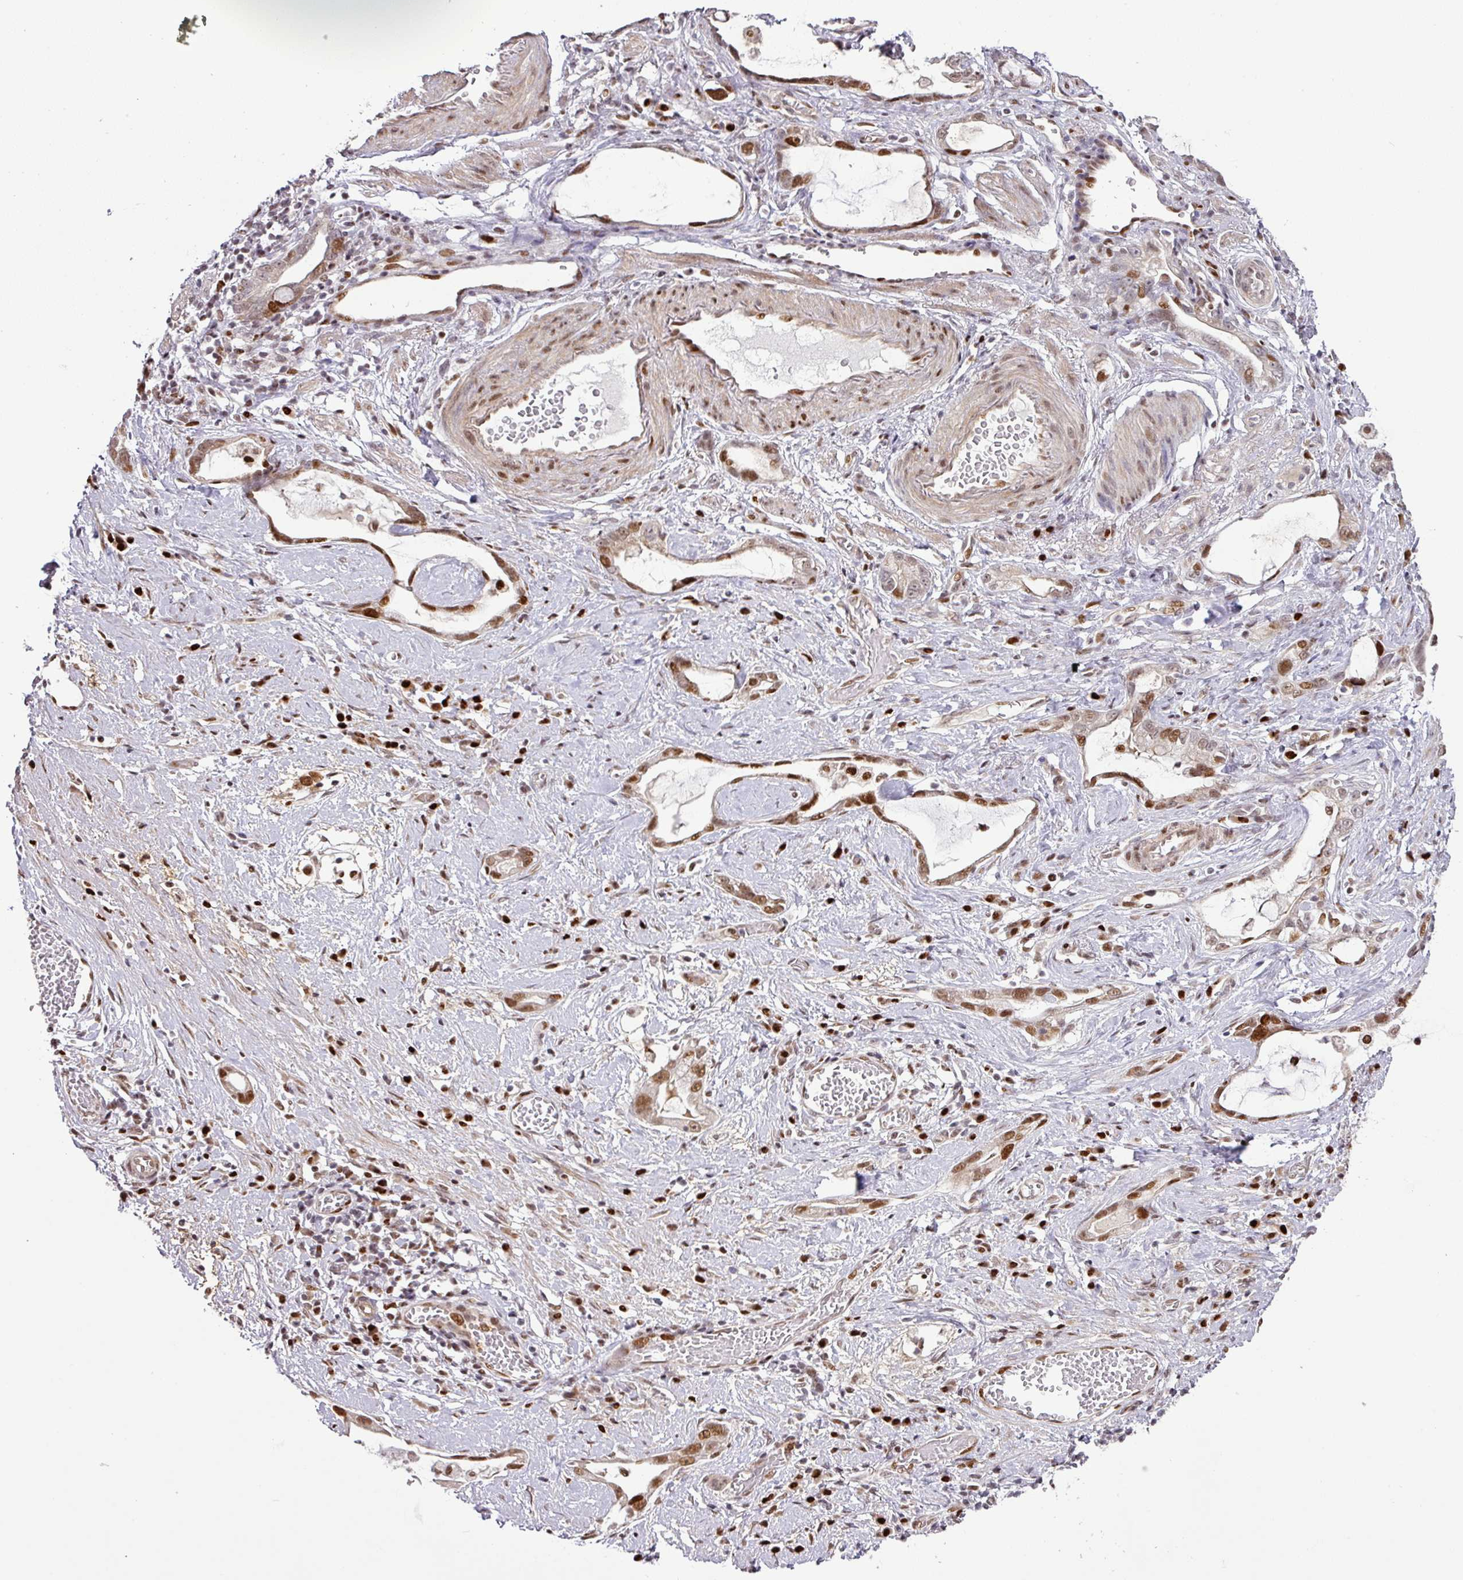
{"staining": {"intensity": "strong", "quantity": ">75%", "location": "nuclear"}, "tissue": "stomach cancer", "cell_type": "Tumor cells", "image_type": "cancer", "snomed": [{"axis": "morphology", "description": "Adenocarcinoma, NOS"}, {"axis": "topography", "description": "Stomach"}], "caption": "This histopathology image exhibits IHC staining of stomach adenocarcinoma, with high strong nuclear positivity in approximately >75% of tumor cells.", "gene": "MYSM1", "patient": {"sex": "male", "age": 55}}